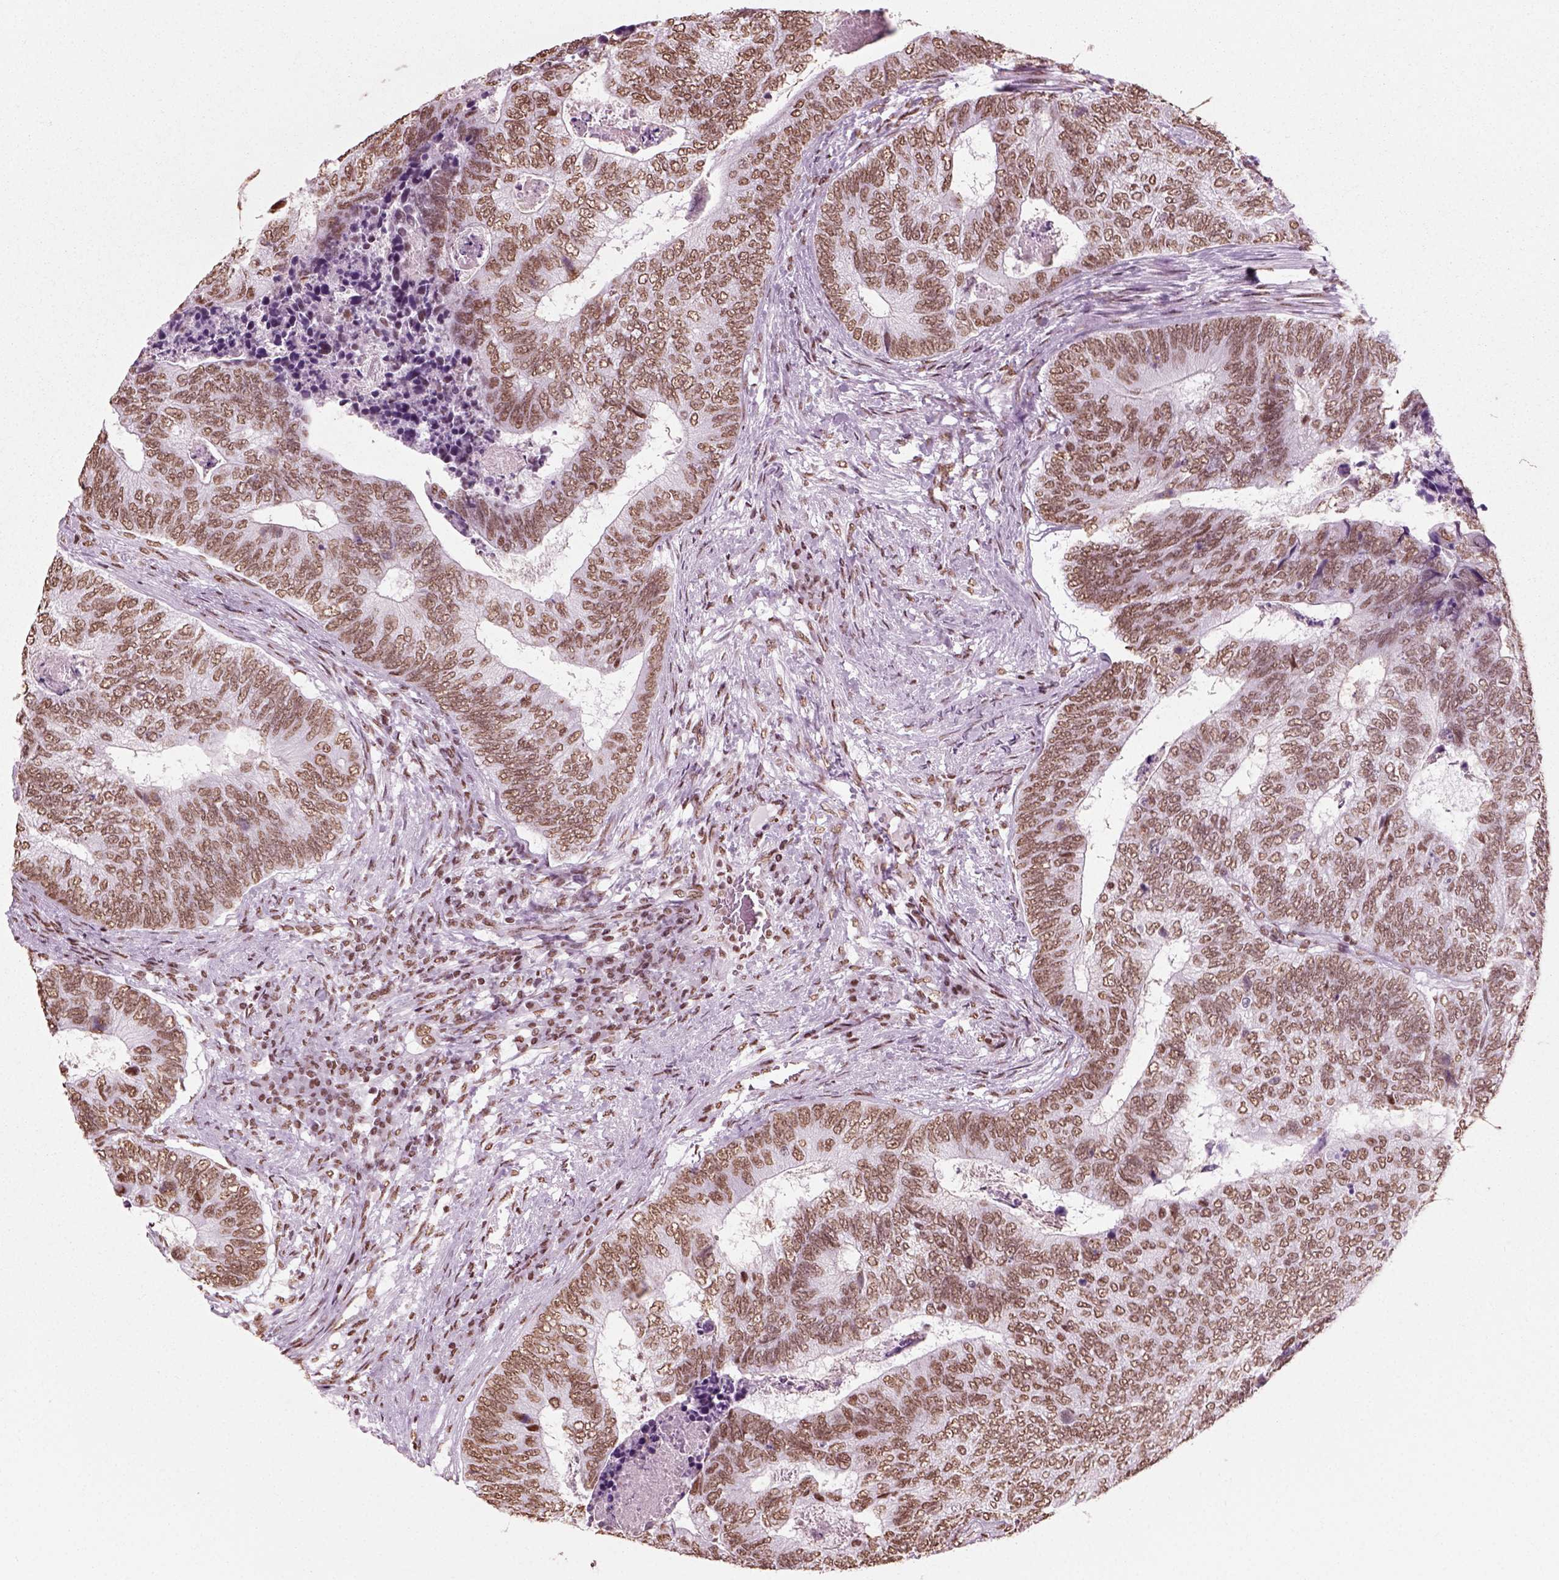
{"staining": {"intensity": "moderate", "quantity": ">75%", "location": "nuclear"}, "tissue": "colorectal cancer", "cell_type": "Tumor cells", "image_type": "cancer", "snomed": [{"axis": "morphology", "description": "Adenocarcinoma, NOS"}, {"axis": "topography", "description": "Colon"}], "caption": "Colorectal adenocarcinoma stained for a protein (brown) displays moderate nuclear positive expression in about >75% of tumor cells.", "gene": "POLR1H", "patient": {"sex": "female", "age": 67}}